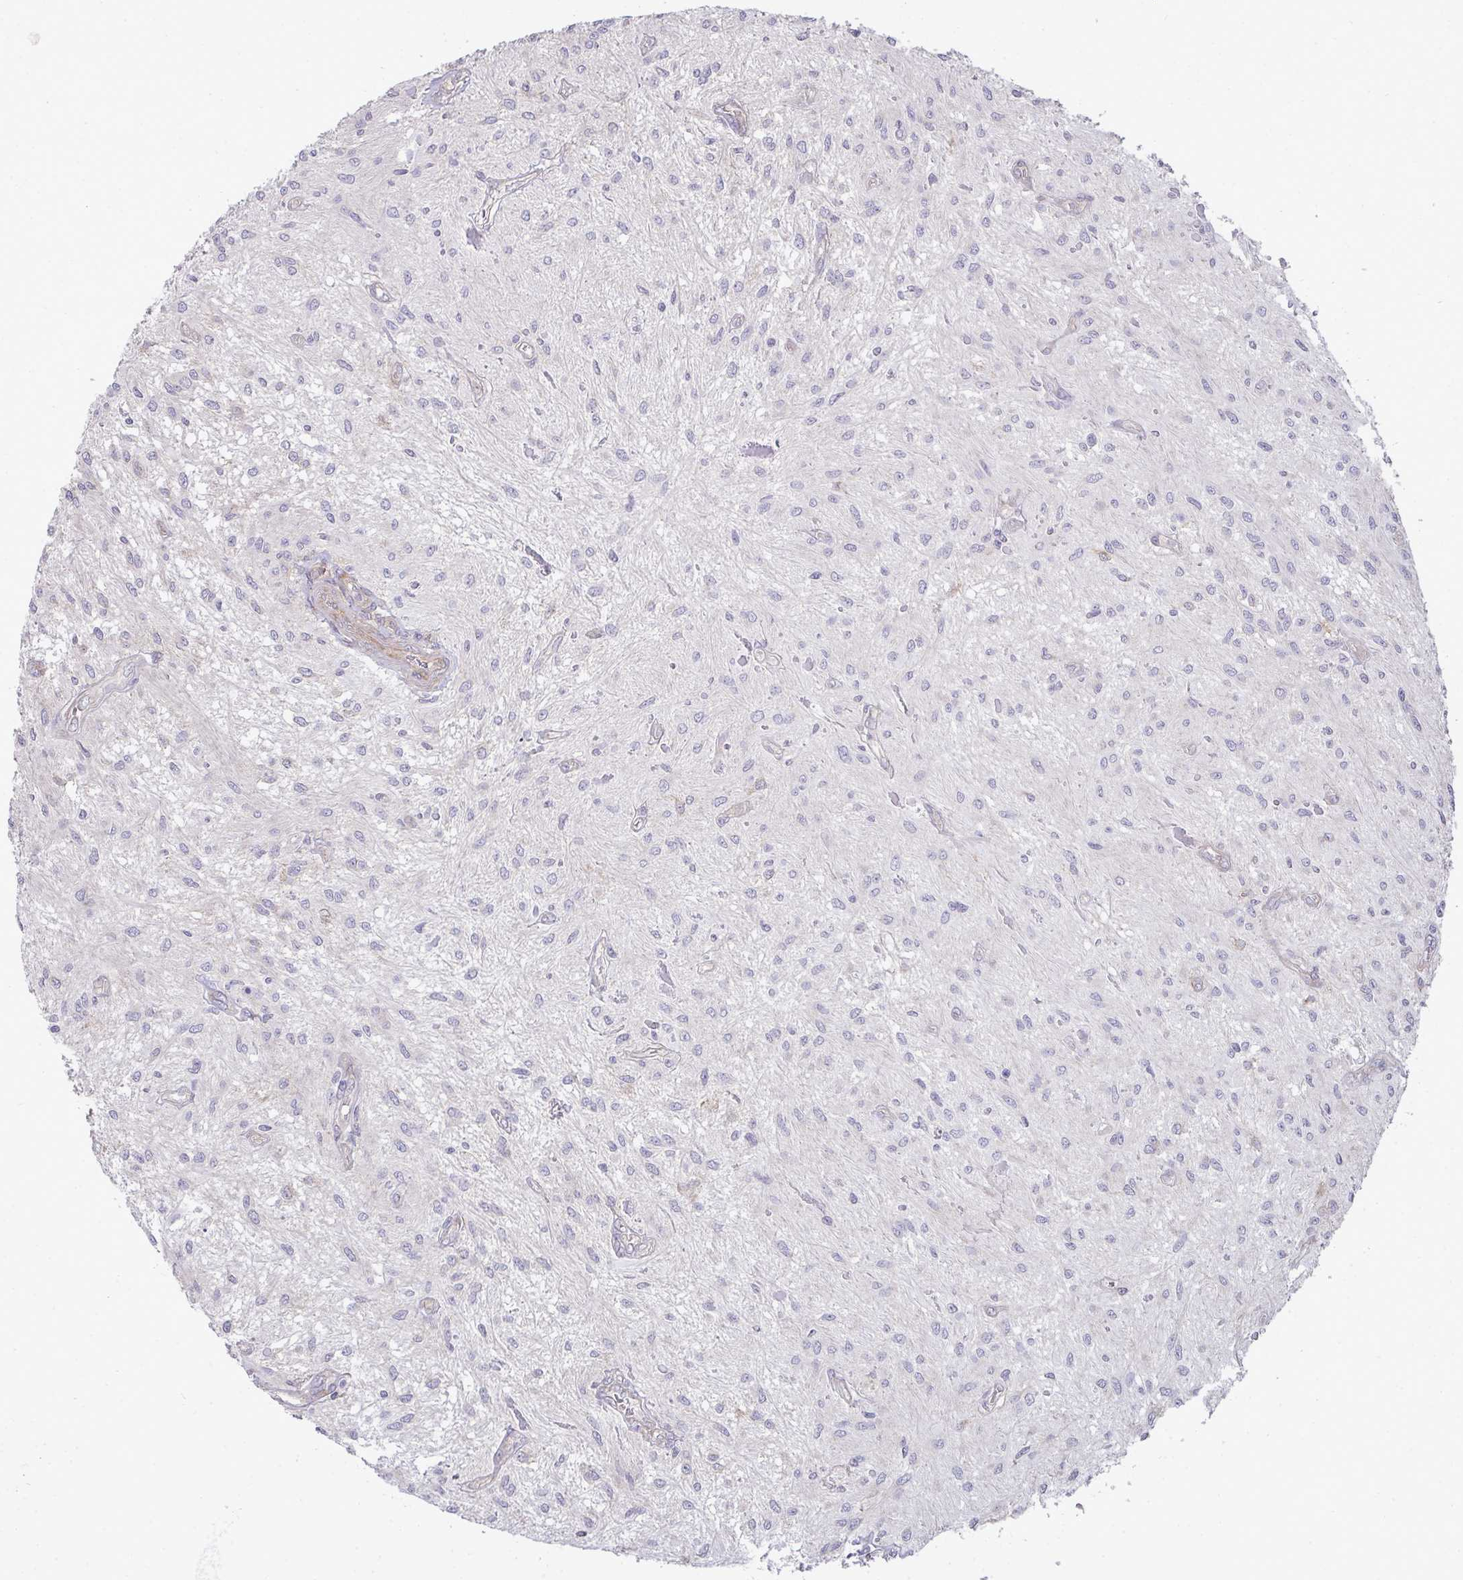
{"staining": {"intensity": "negative", "quantity": "none", "location": "none"}, "tissue": "glioma", "cell_type": "Tumor cells", "image_type": "cancer", "snomed": [{"axis": "morphology", "description": "Glioma, malignant, Low grade"}, {"axis": "topography", "description": "Cerebellum"}], "caption": "This is a micrograph of IHC staining of glioma, which shows no positivity in tumor cells. (Stains: DAB immunohistochemistry with hematoxylin counter stain, Microscopy: brightfield microscopy at high magnification).", "gene": "SH2D1B", "patient": {"sex": "female", "age": 14}}